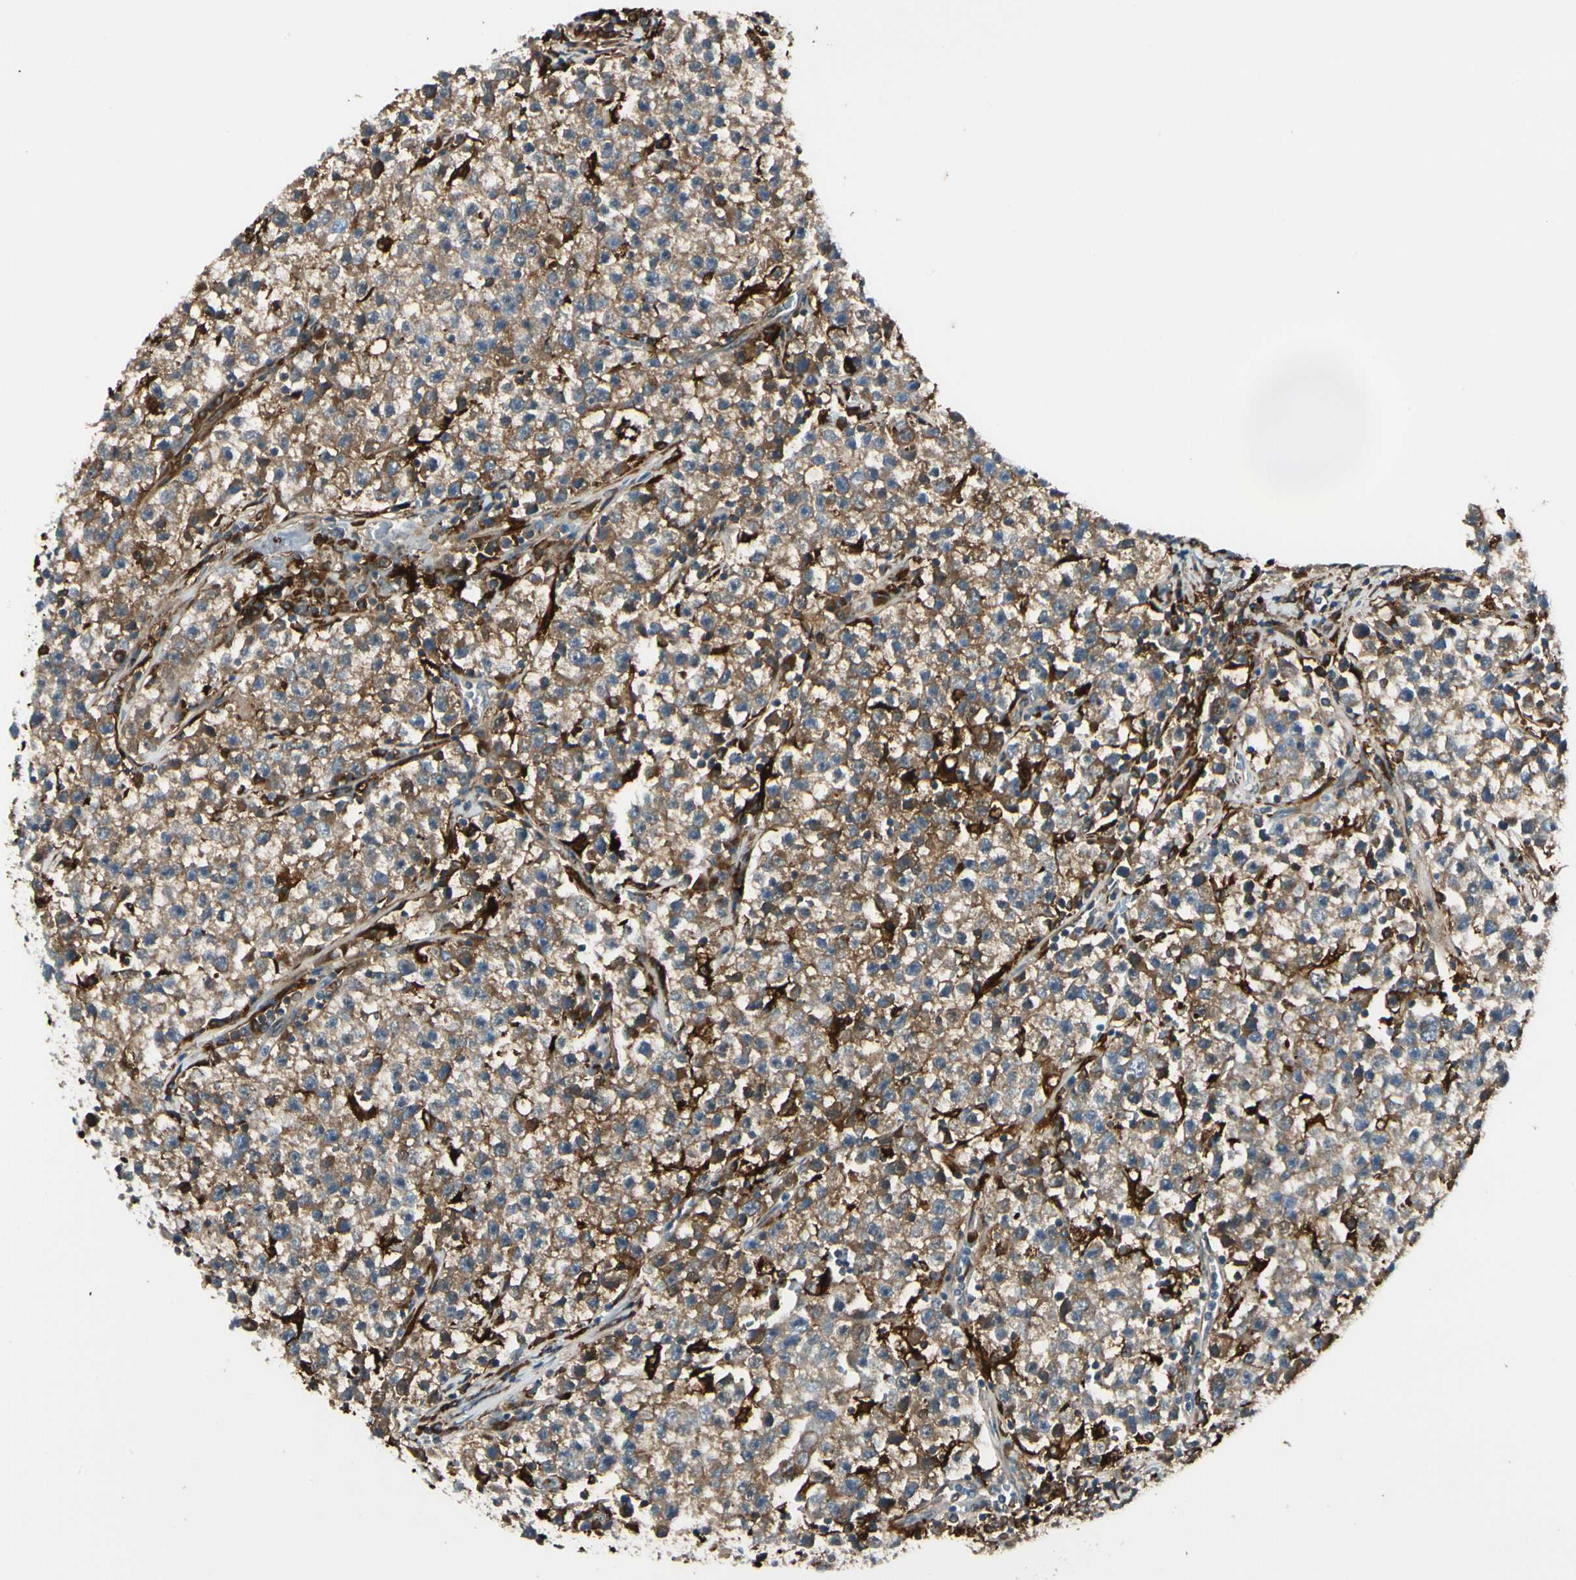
{"staining": {"intensity": "moderate", "quantity": ">75%", "location": "cytoplasmic/membranous"}, "tissue": "testis cancer", "cell_type": "Tumor cells", "image_type": "cancer", "snomed": [{"axis": "morphology", "description": "Seminoma, NOS"}, {"axis": "topography", "description": "Testis"}], "caption": "Seminoma (testis) was stained to show a protein in brown. There is medium levels of moderate cytoplasmic/membranous positivity in about >75% of tumor cells.", "gene": "FTH1", "patient": {"sex": "male", "age": 22}}